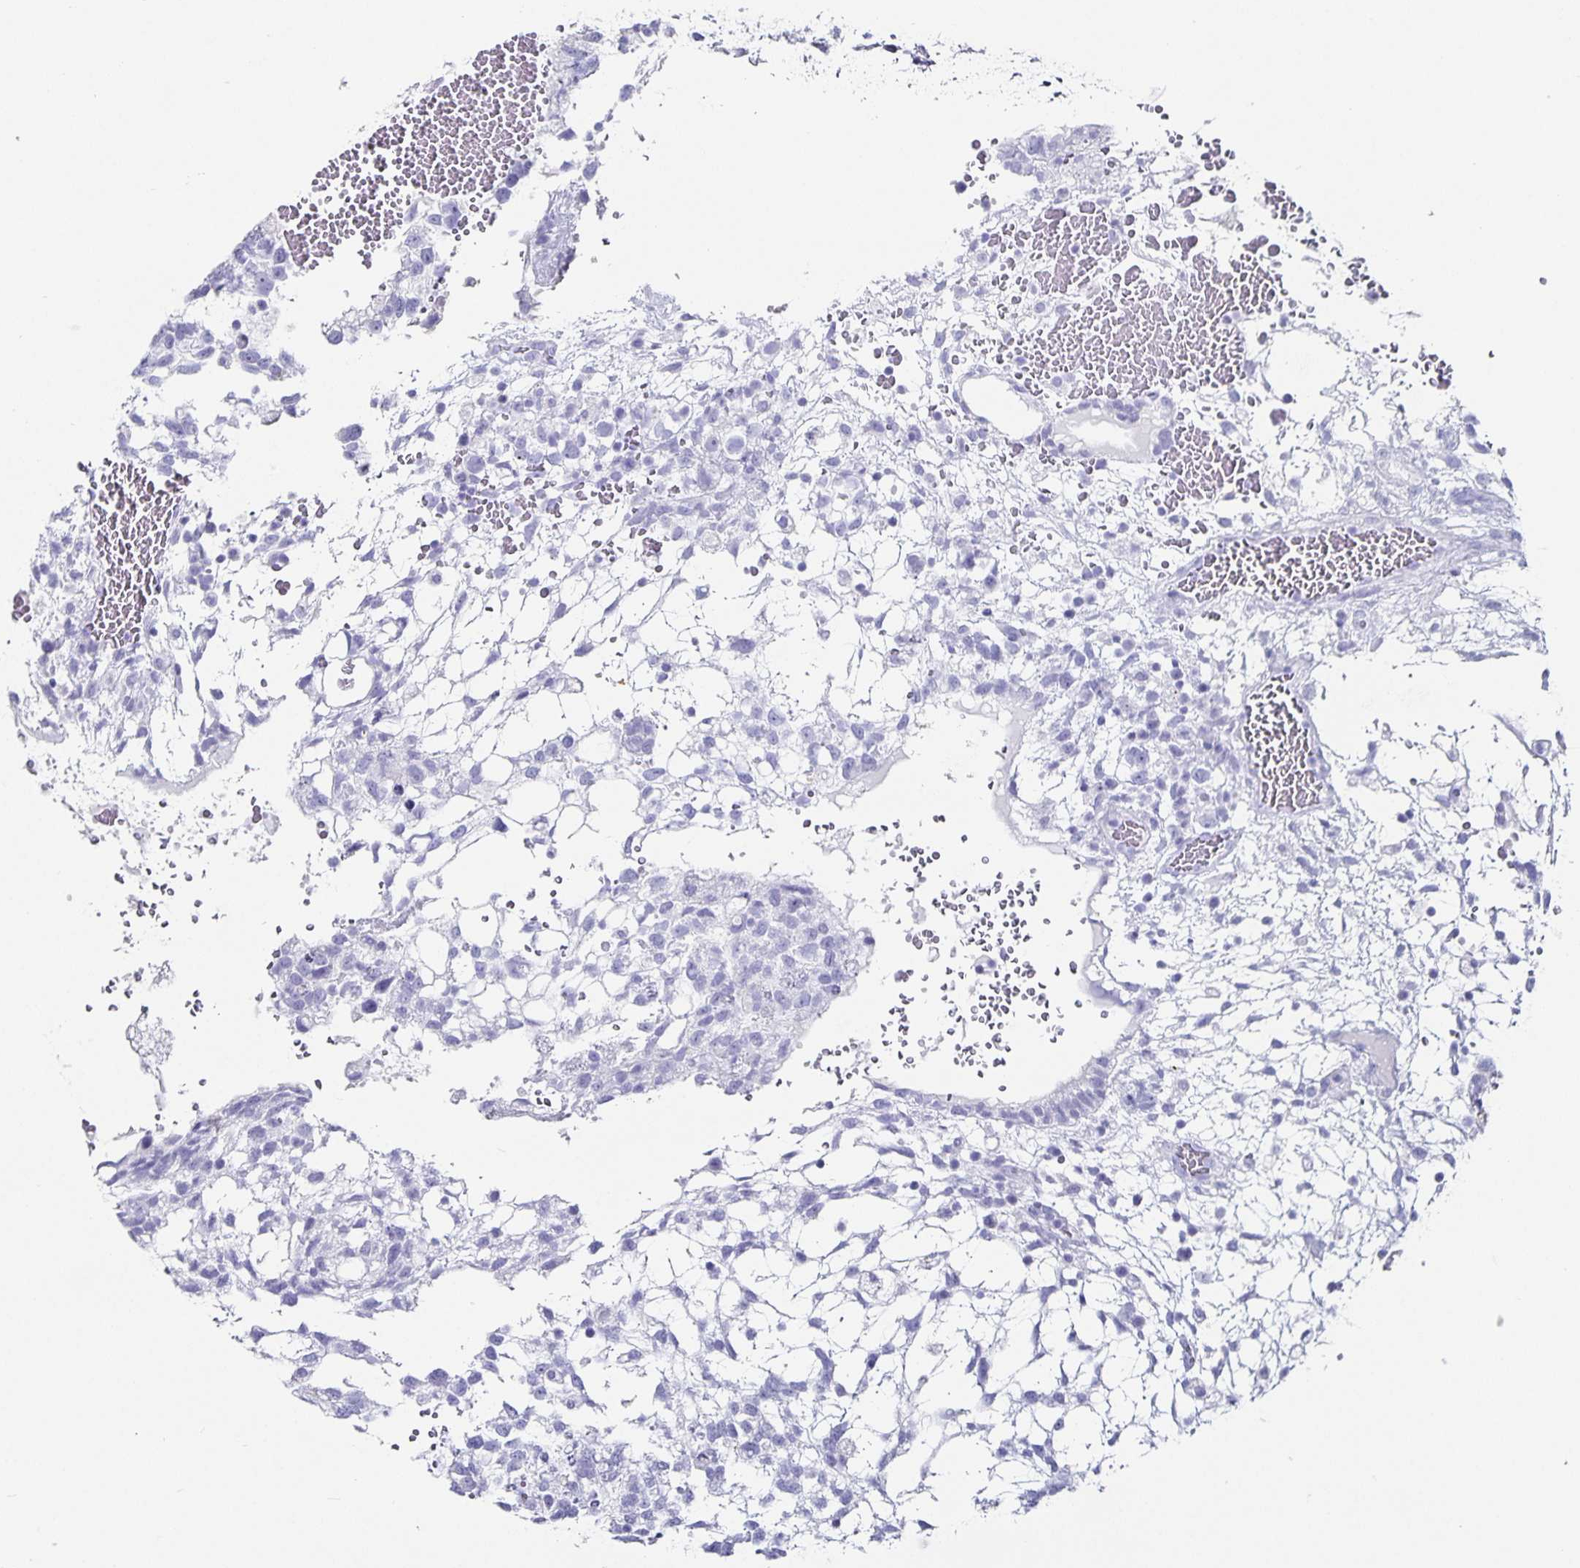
{"staining": {"intensity": "negative", "quantity": "none", "location": "none"}, "tissue": "testis cancer", "cell_type": "Tumor cells", "image_type": "cancer", "snomed": [{"axis": "morphology", "description": "Carcinoma, Embryonal, NOS"}, {"axis": "topography", "description": "Testis"}], "caption": "Testis cancer (embryonal carcinoma) stained for a protein using immunohistochemistry displays no staining tumor cells.", "gene": "CHGA", "patient": {"sex": "male", "age": 32}}